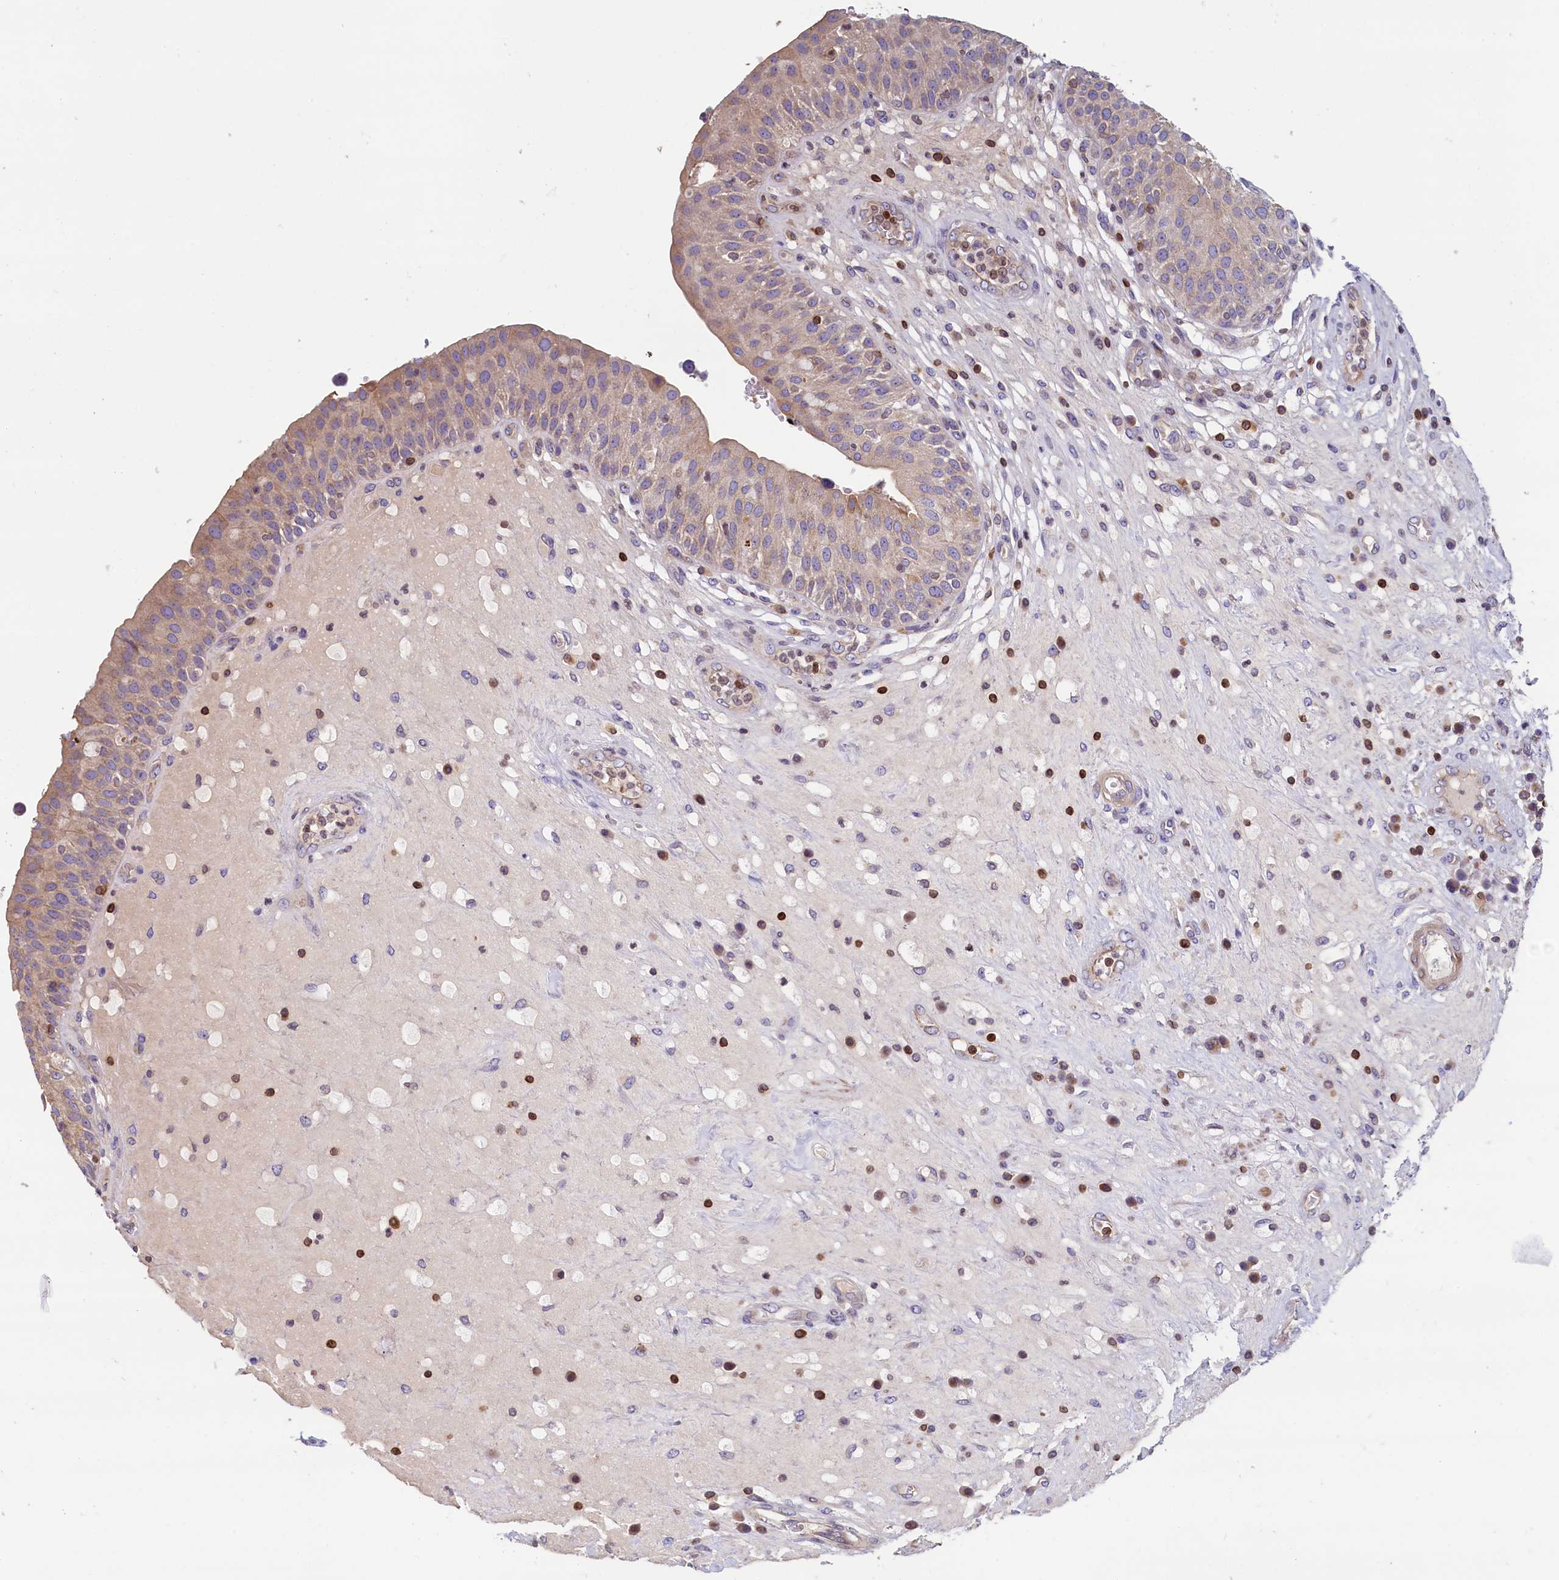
{"staining": {"intensity": "weak", "quantity": "25%-75%", "location": "cytoplasmic/membranous"}, "tissue": "urinary bladder", "cell_type": "Urothelial cells", "image_type": "normal", "snomed": [{"axis": "morphology", "description": "Normal tissue, NOS"}, {"axis": "topography", "description": "Urinary bladder"}], "caption": "Protein expression analysis of unremarkable human urinary bladder reveals weak cytoplasmic/membranous expression in approximately 25%-75% of urothelial cells.", "gene": "TRAF3IP3", "patient": {"sex": "female", "age": 62}}